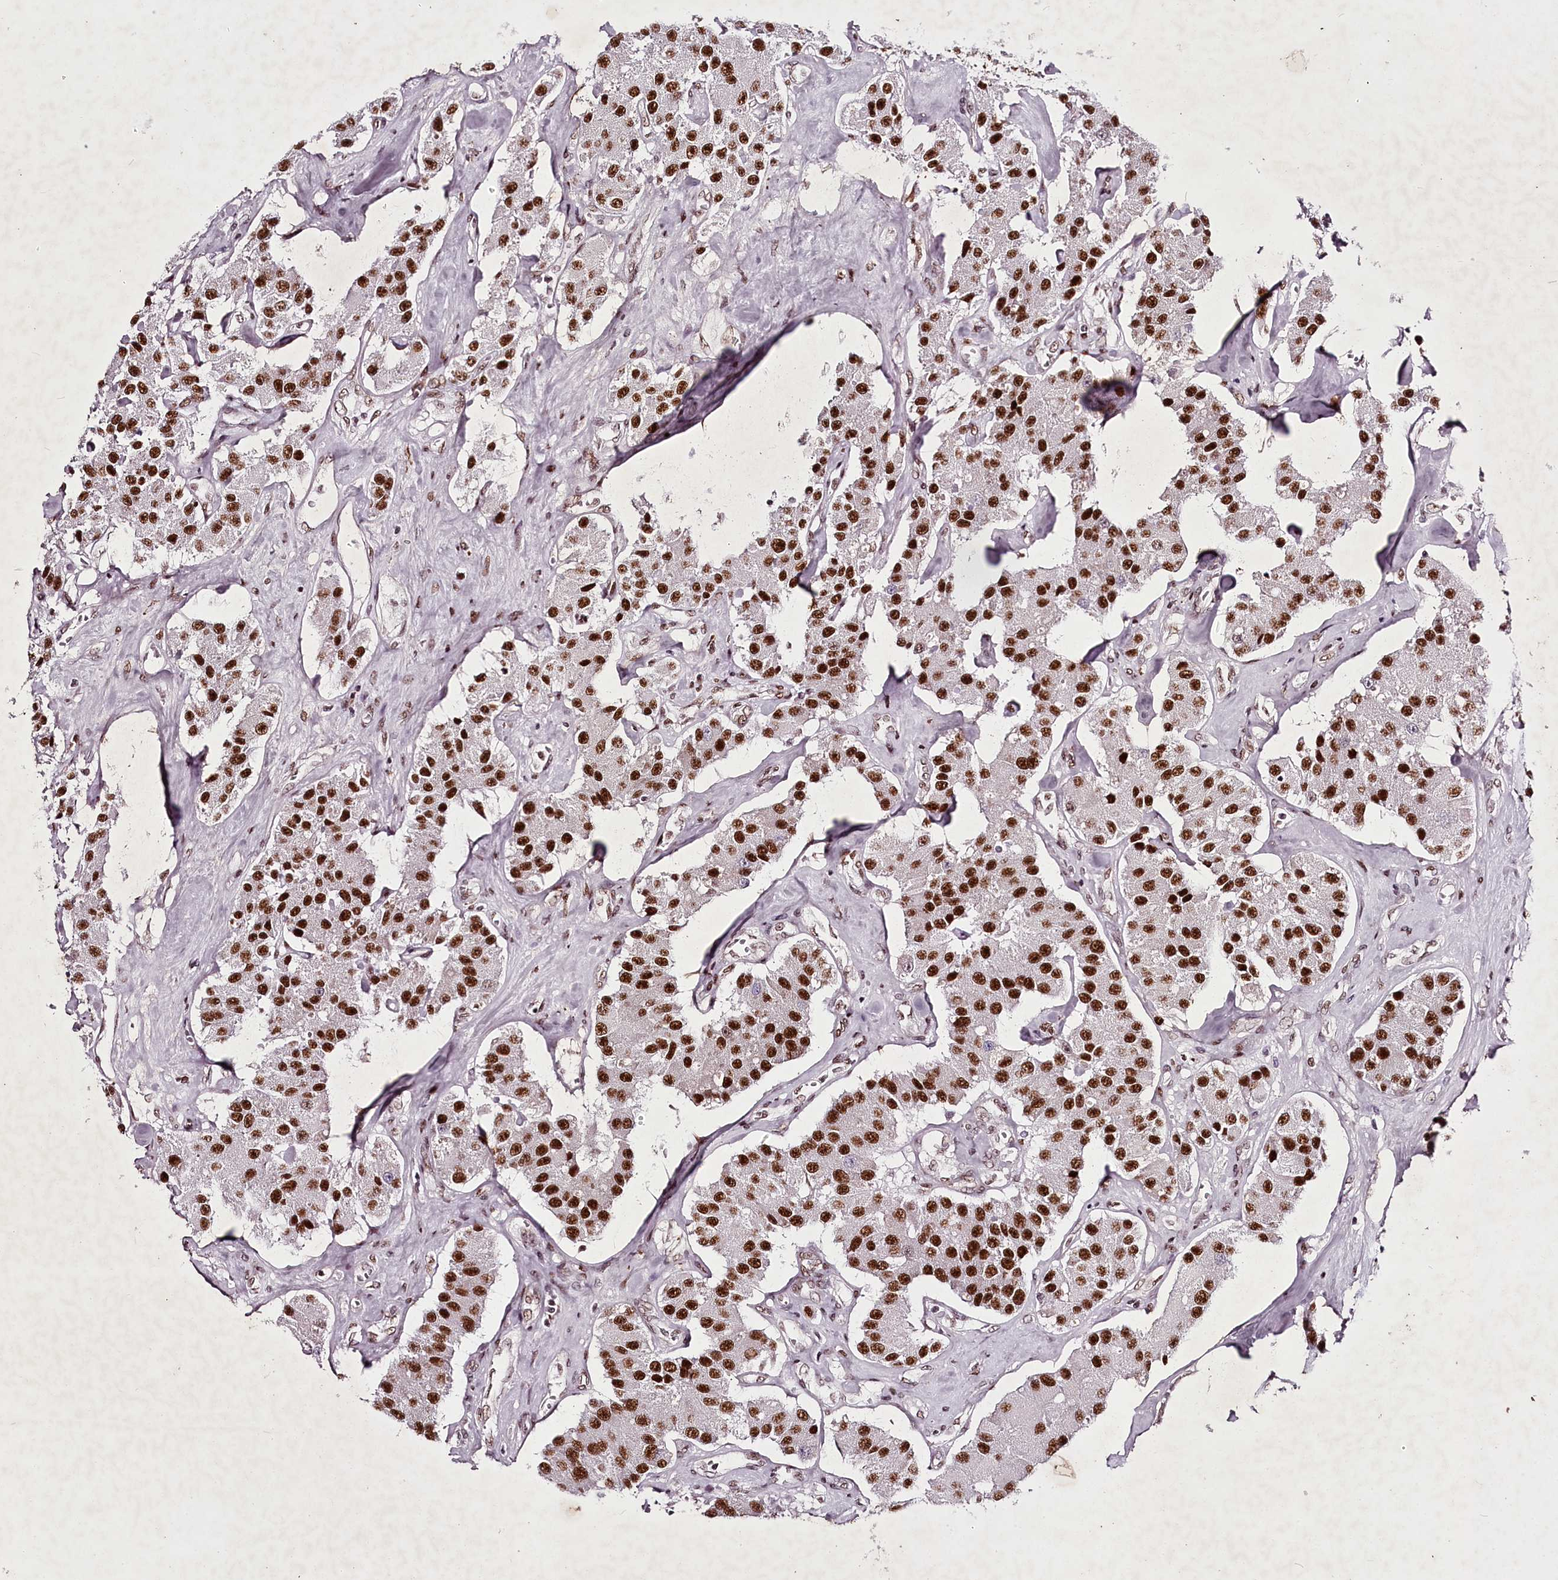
{"staining": {"intensity": "strong", "quantity": ">75%", "location": "nuclear"}, "tissue": "carcinoid", "cell_type": "Tumor cells", "image_type": "cancer", "snomed": [{"axis": "morphology", "description": "Carcinoid, malignant, NOS"}, {"axis": "topography", "description": "Pancreas"}], "caption": "Brown immunohistochemical staining in human carcinoid shows strong nuclear staining in about >75% of tumor cells.", "gene": "PSPC1", "patient": {"sex": "male", "age": 41}}